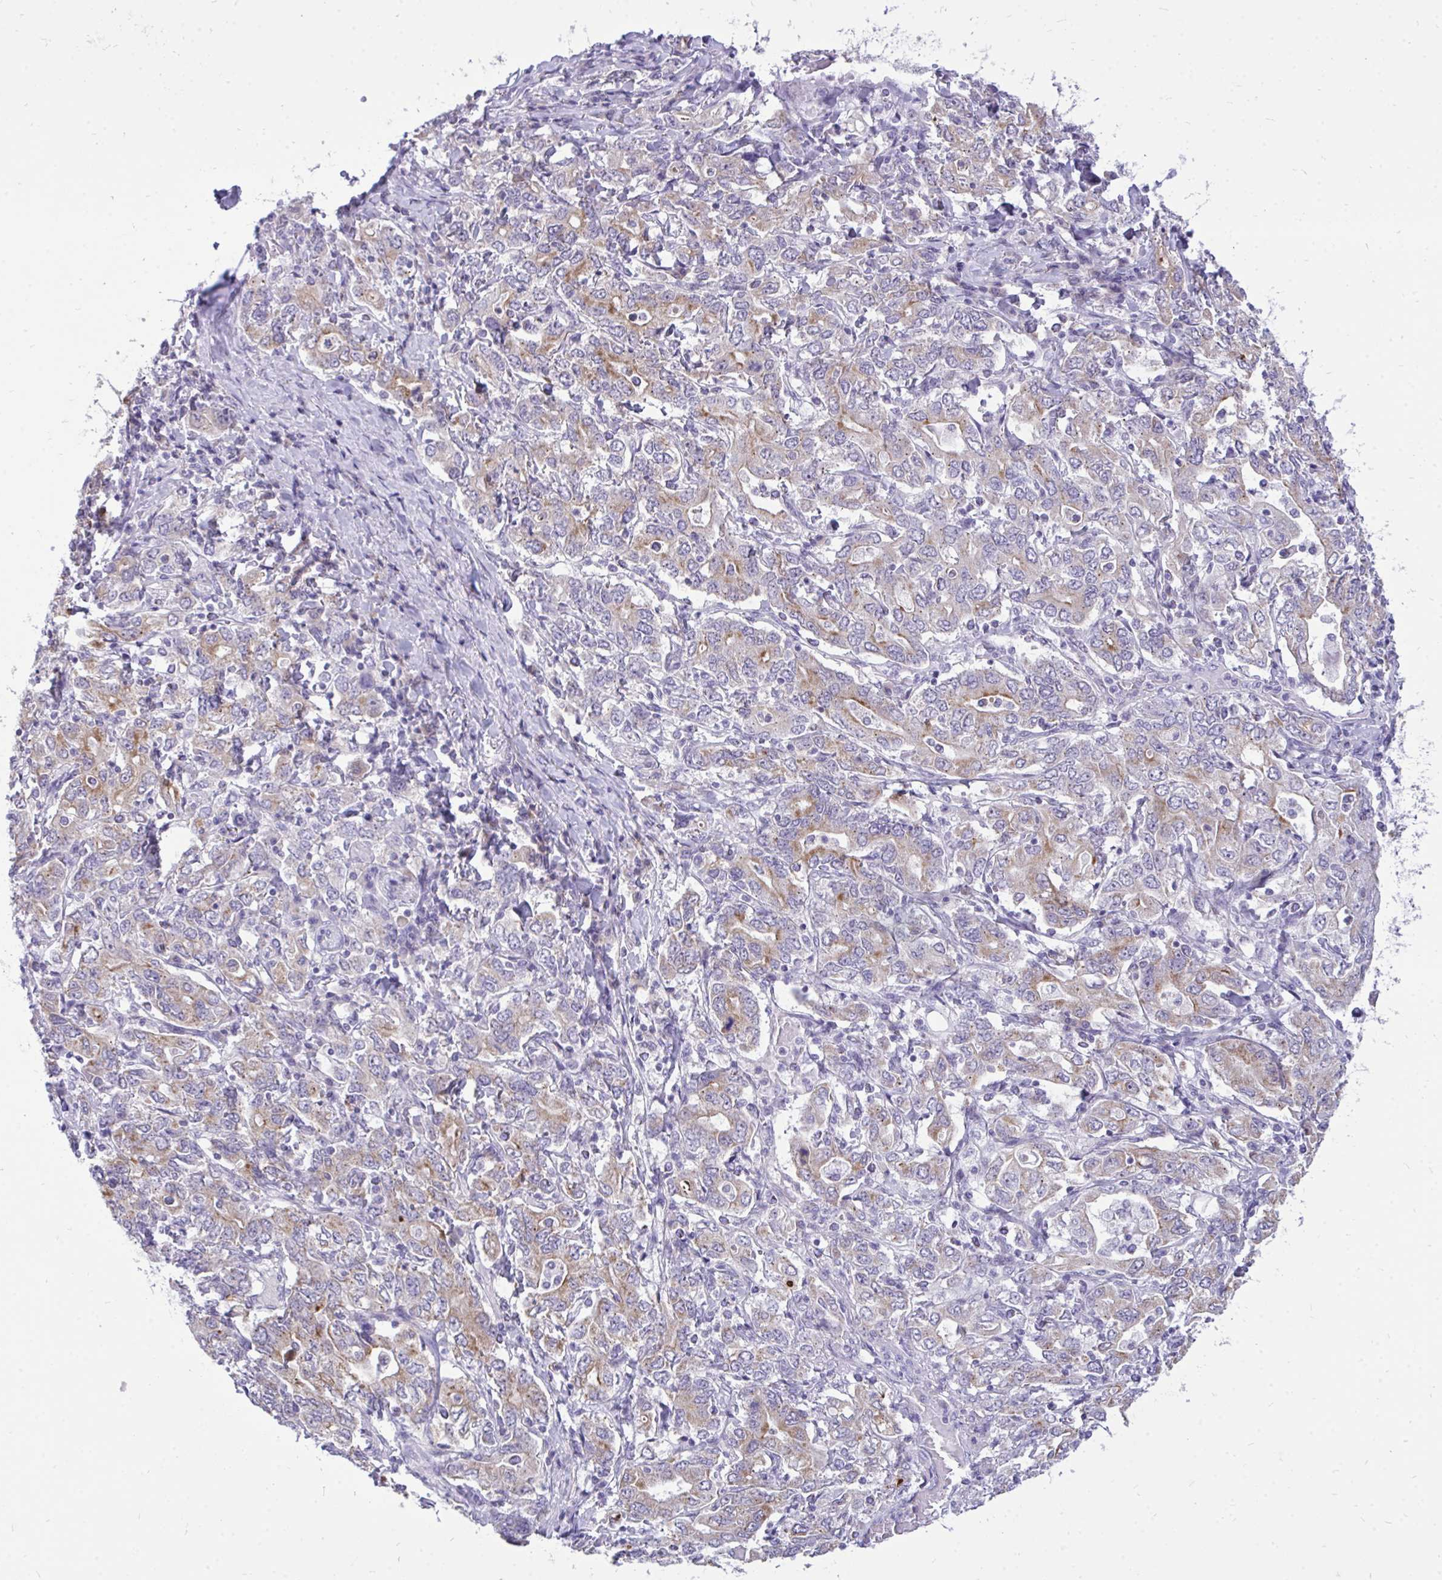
{"staining": {"intensity": "moderate", "quantity": "25%-75%", "location": "cytoplasmic/membranous"}, "tissue": "stomach cancer", "cell_type": "Tumor cells", "image_type": "cancer", "snomed": [{"axis": "morphology", "description": "Adenocarcinoma, NOS"}, {"axis": "topography", "description": "Stomach, upper"}, {"axis": "topography", "description": "Stomach"}], "caption": "An image showing moderate cytoplasmic/membranous staining in about 25%-75% of tumor cells in stomach cancer (adenocarcinoma), as visualized by brown immunohistochemical staining.", "gene": "SPTBN2", "patient": {"sex": "male", "age": 62}}